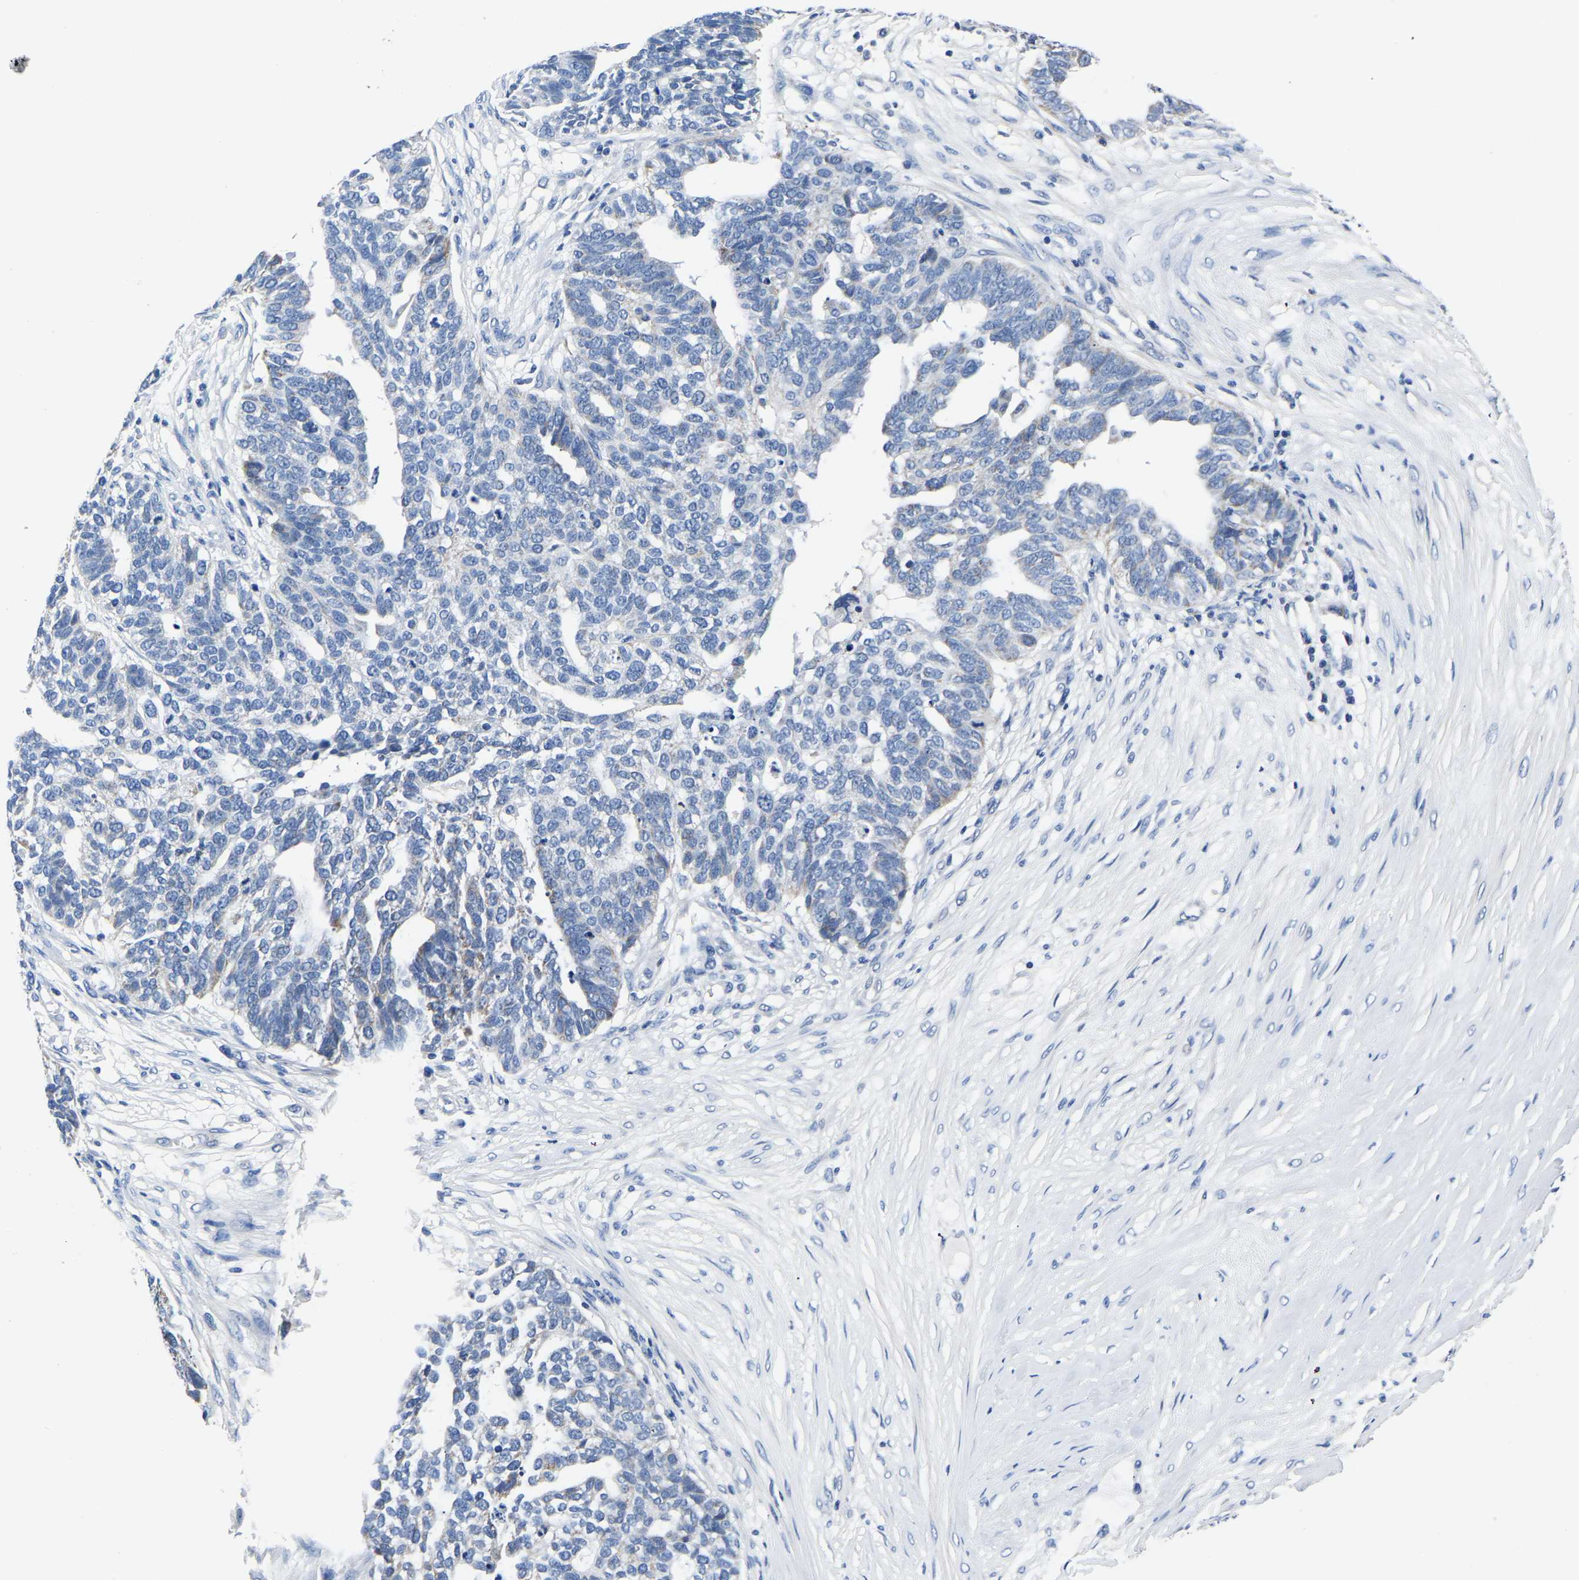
{"staining": {"intensity": "negative", "quantity": "none", "location": "none"}, "tissue": "ovarian cancer", "cell_type": "Tumor cells", "image_type": "cancer", "snomed": [{"axis": "morphology", "description": "Cystadenocarcinoma, serous, NOS"}, {"axis": "topography", "description": "Ovary"}], "caption": "Tumor cells show no significant protein staining in ovarian serous cystadenocarcinoma.", "gene": "FGD5", "patient": {"sex": "female", "age": 59}}